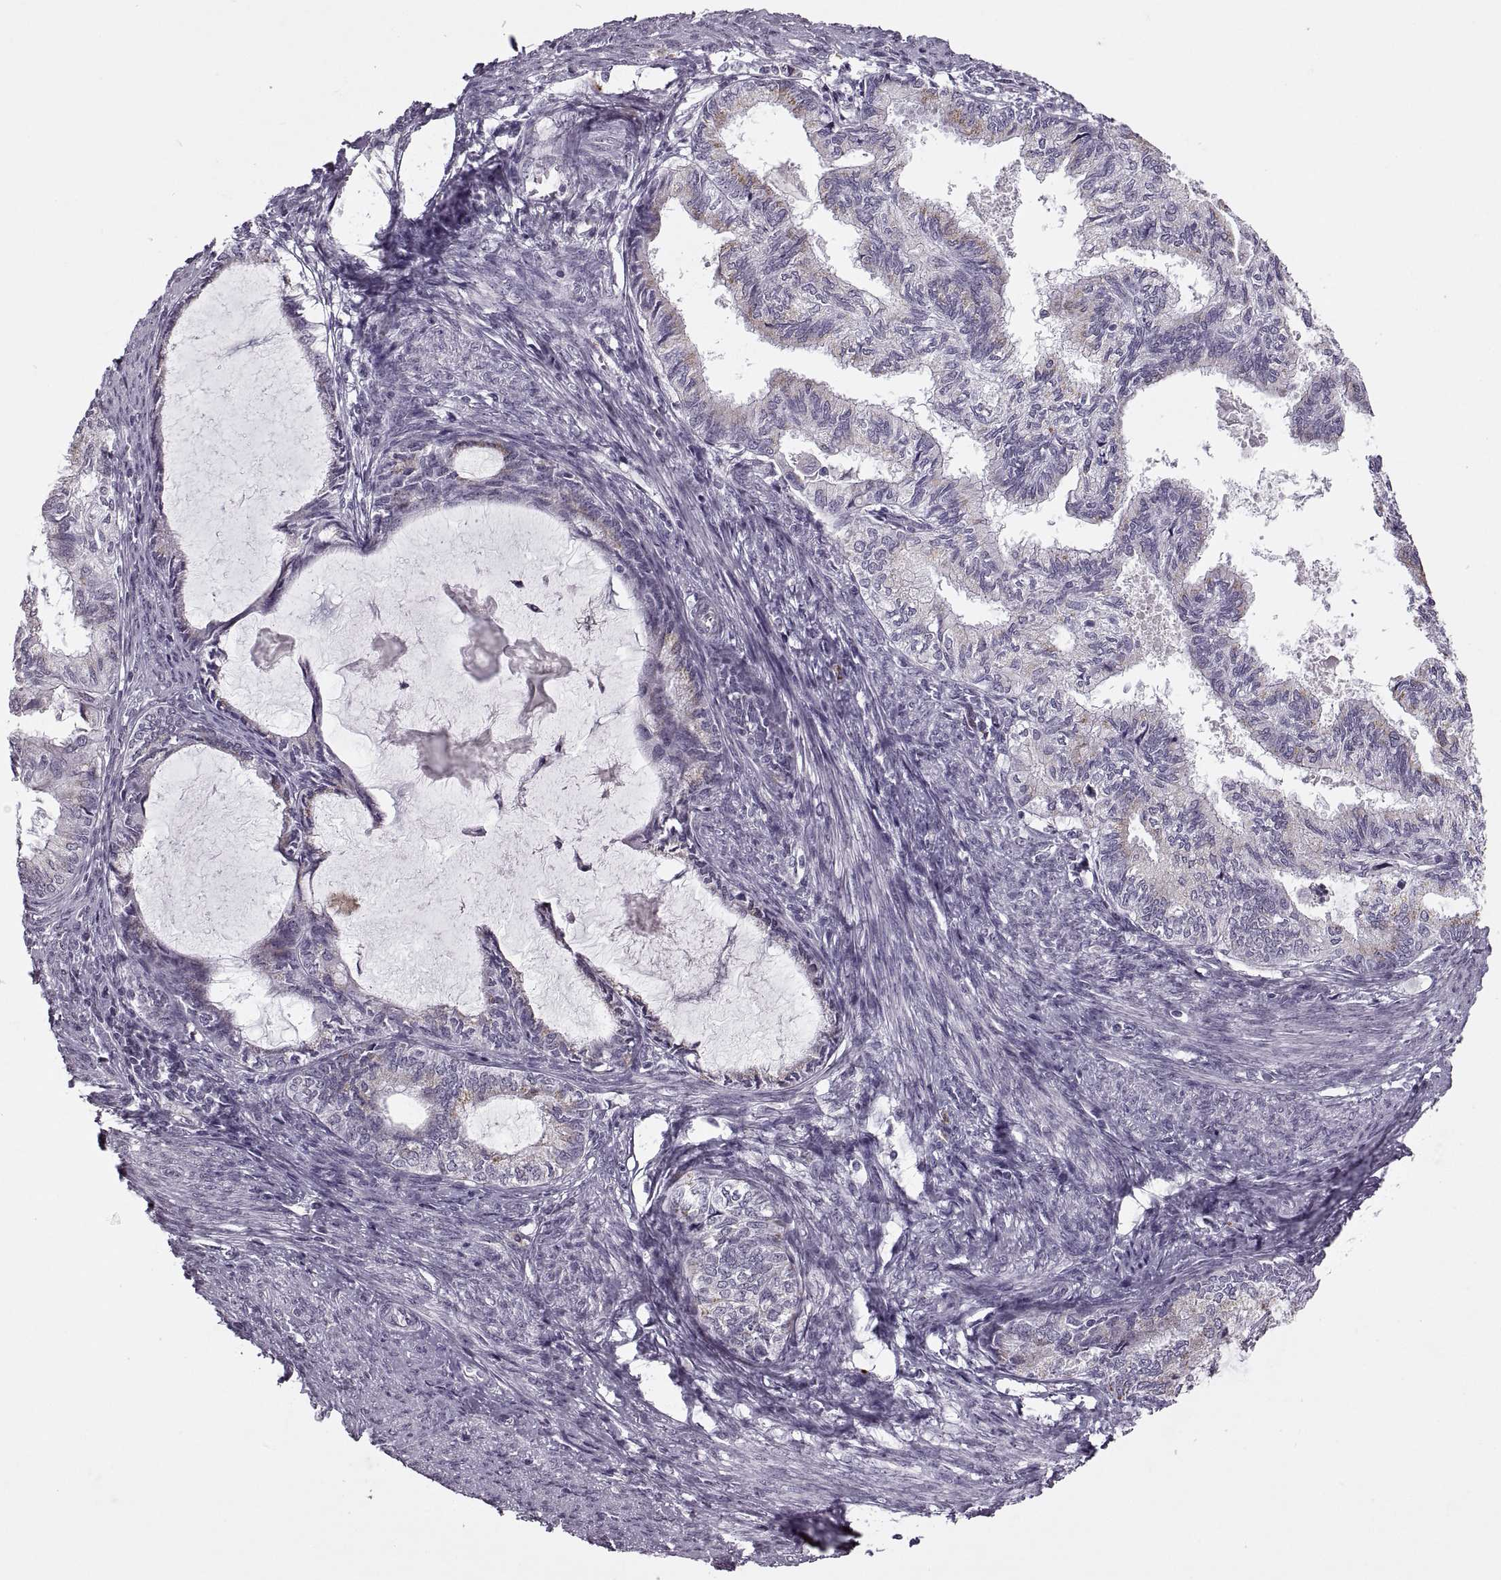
{"staining": {"intensity": "weak", "quantity": "<25%", "location": "cytoplasmic/membranous"}, "tissue": "endometrial cancer", "cell_type": "Tumor cells", "image_type": "cancer", "snomed": [{"axis": "morphology", "description": "Adenocarcinoma, NOS"}, {"axis": "topography", "description": "Endometrium"}], "caption": "This is a histopathology image of immunohistochemistry (IHC) staining of endometrial cancer (adenocarcinoma), which shows no staining in tumor cells.", "gene": "PRSS37", "patient": {"sex": "female", "age": 86}}